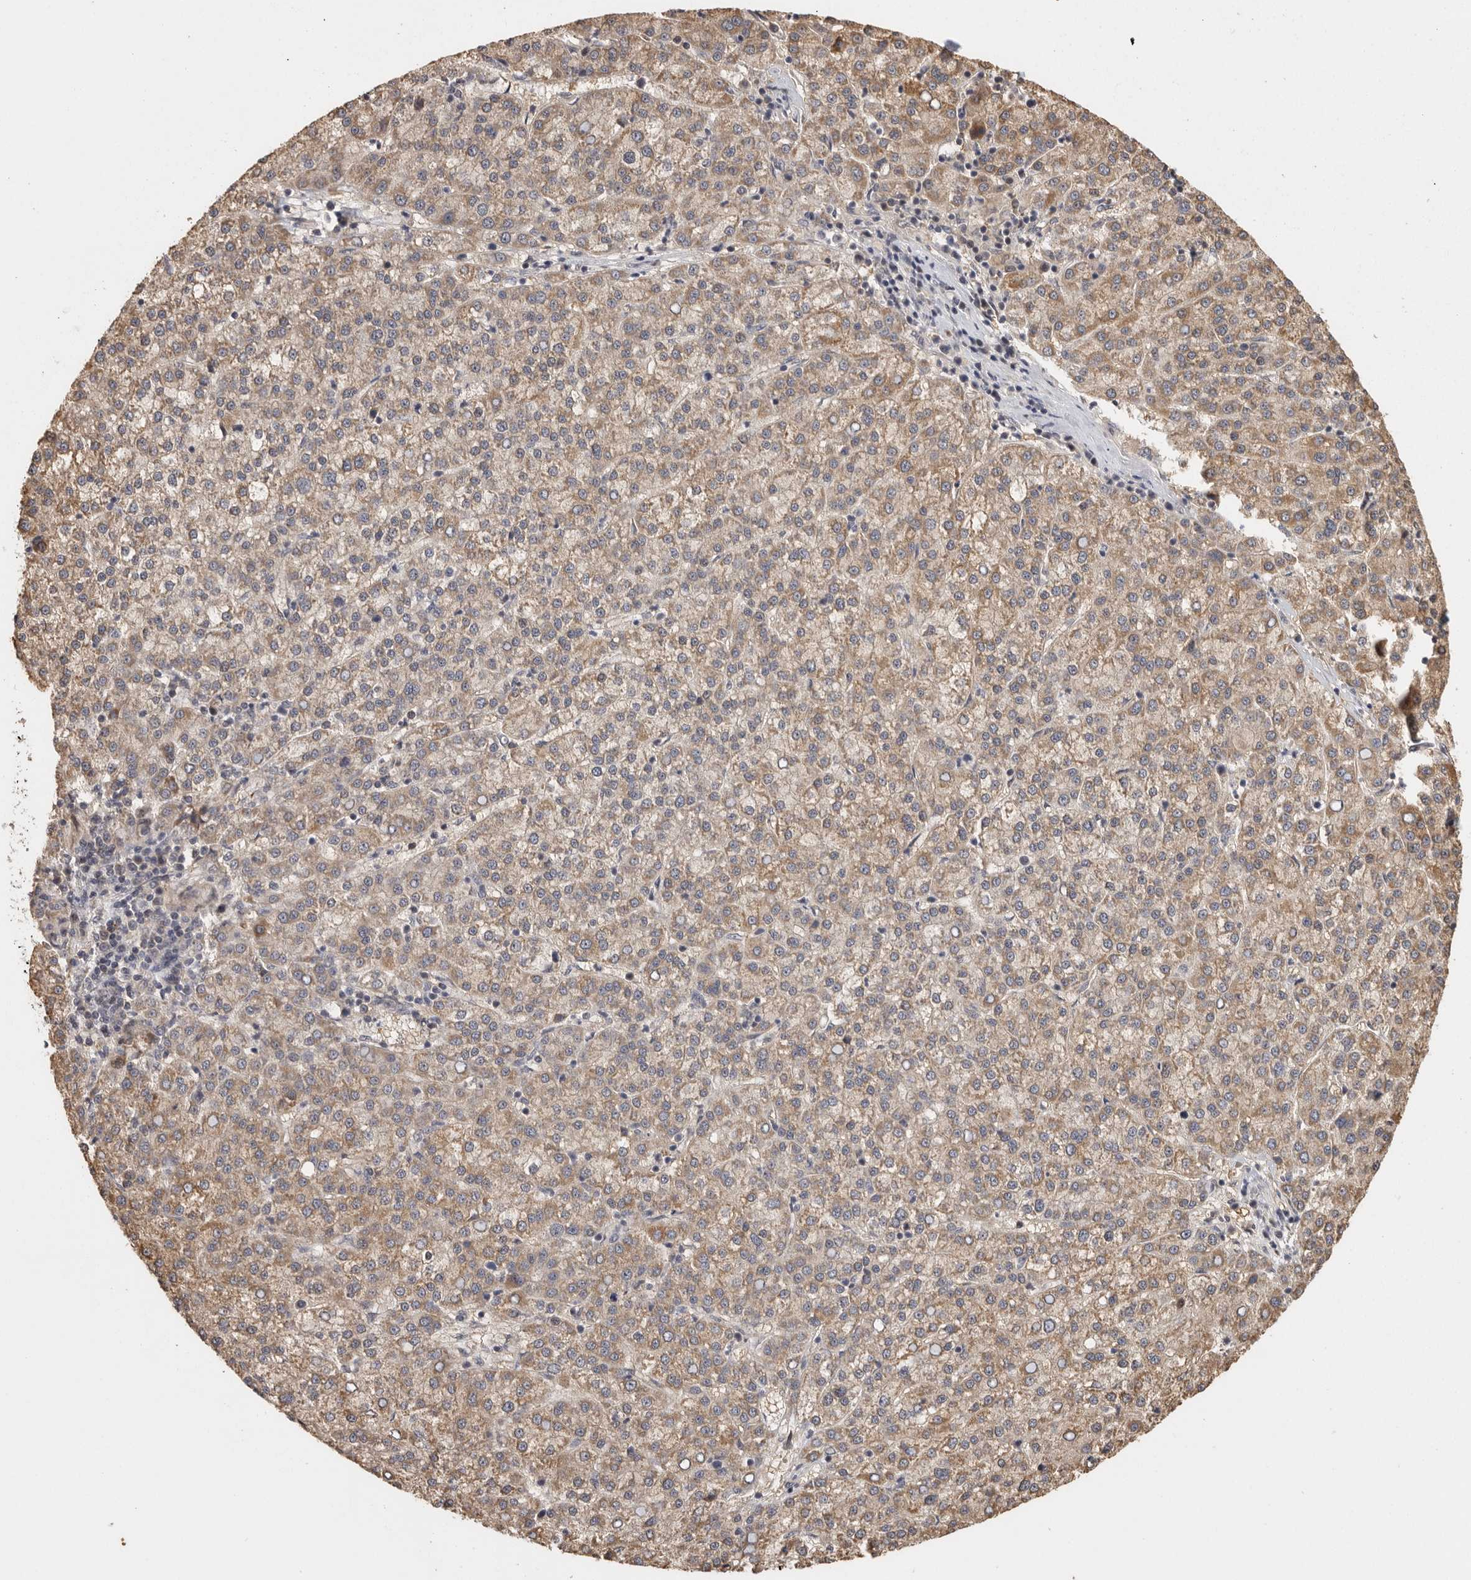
{"staining": {"intensity": "moderate", "quantity": ">75%", "location": "cytoplasmic/membranous"}, "tissue": "liver cancer", "cell_type": "Tumor cells", "image_type": "cancer", "snomed": [{"axis": "morphology", "description": "Carcinoma, Hepatocellular, NOS"}, {"axis": "topography", "description": "Liver"}], "caption": "Immunohistochemistry (IHC) staining of liver cancer, which demonstrates medium levels of moderate cytoplasmic/membranous positivity in about >75% of tumor cells indicating moderate cytoplasmic/membranous protein expression. The staining was performed using DAB (brown) for protein detection and nuclei were counterstained in hematoxylin (blue).", "gene": "BAIAP2", "patient": {"sex": "female", "age": 58}}